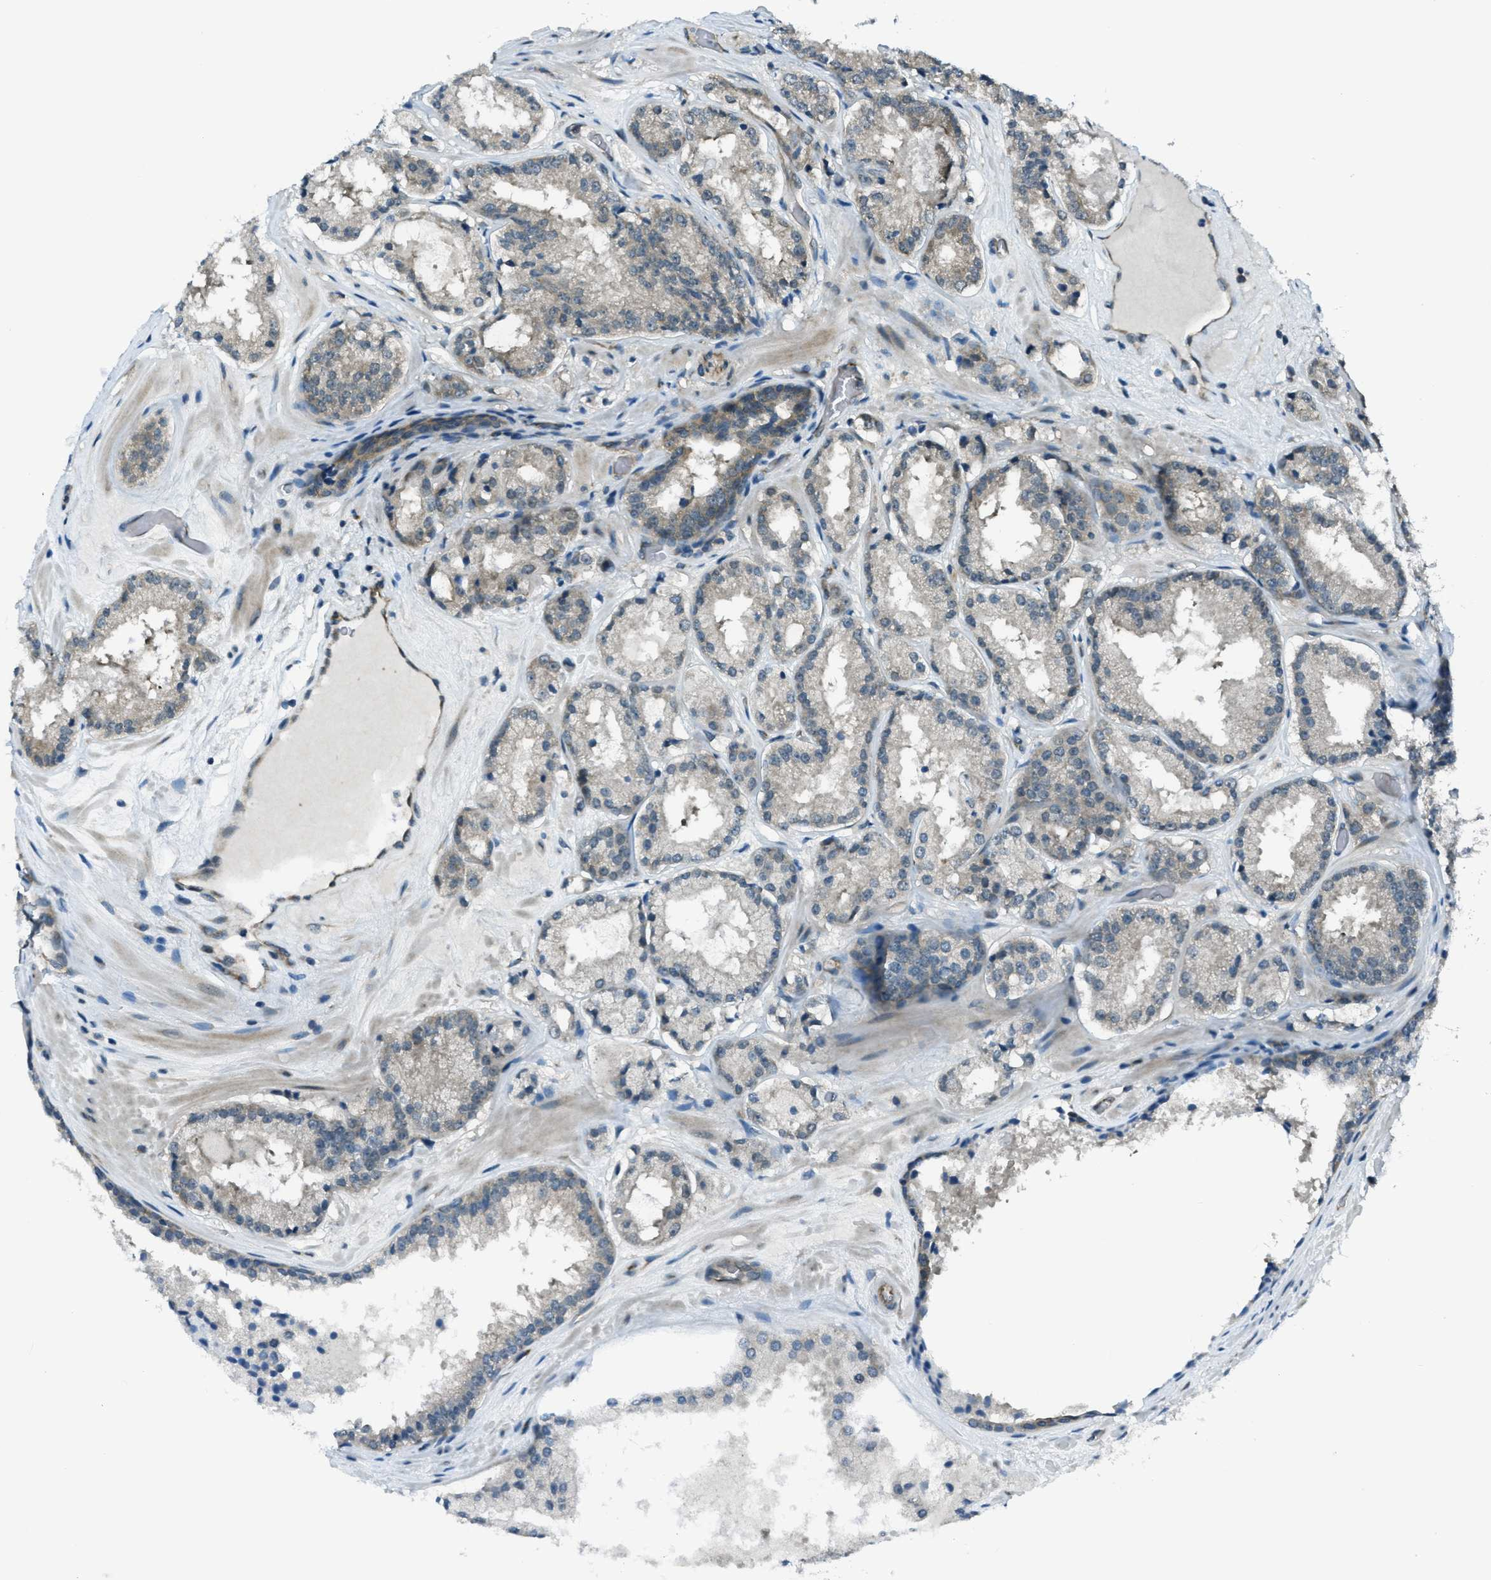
{"staining": {"intensity": "weak", "quantity": ">75%", "location": "cytoplasmic/membranous"}, "tissue": "prostate cancer", "cell_type": "Tumor cells", "image_type": "cancer", "snomed": [{"axis": "morphology", "description": "Adenocarcinoma, High grade"}, {"axis": "topography", "description": "Prostate"}], "caption": "Immunohistochemistry staining of prostate high-grade adenocarcinoma, which exhibits low levels of weak cytoplasmic/membranous staining in about >75% of tumor cells indicating weak cytoplasmic/membranous protein positivity. The staining was performed using DAB (brown) for protein detection and nuclei were counterstained in hematoxylin (blue).", "gene": "ASAP2", "patient": {"sex": "male", "age": 65}}